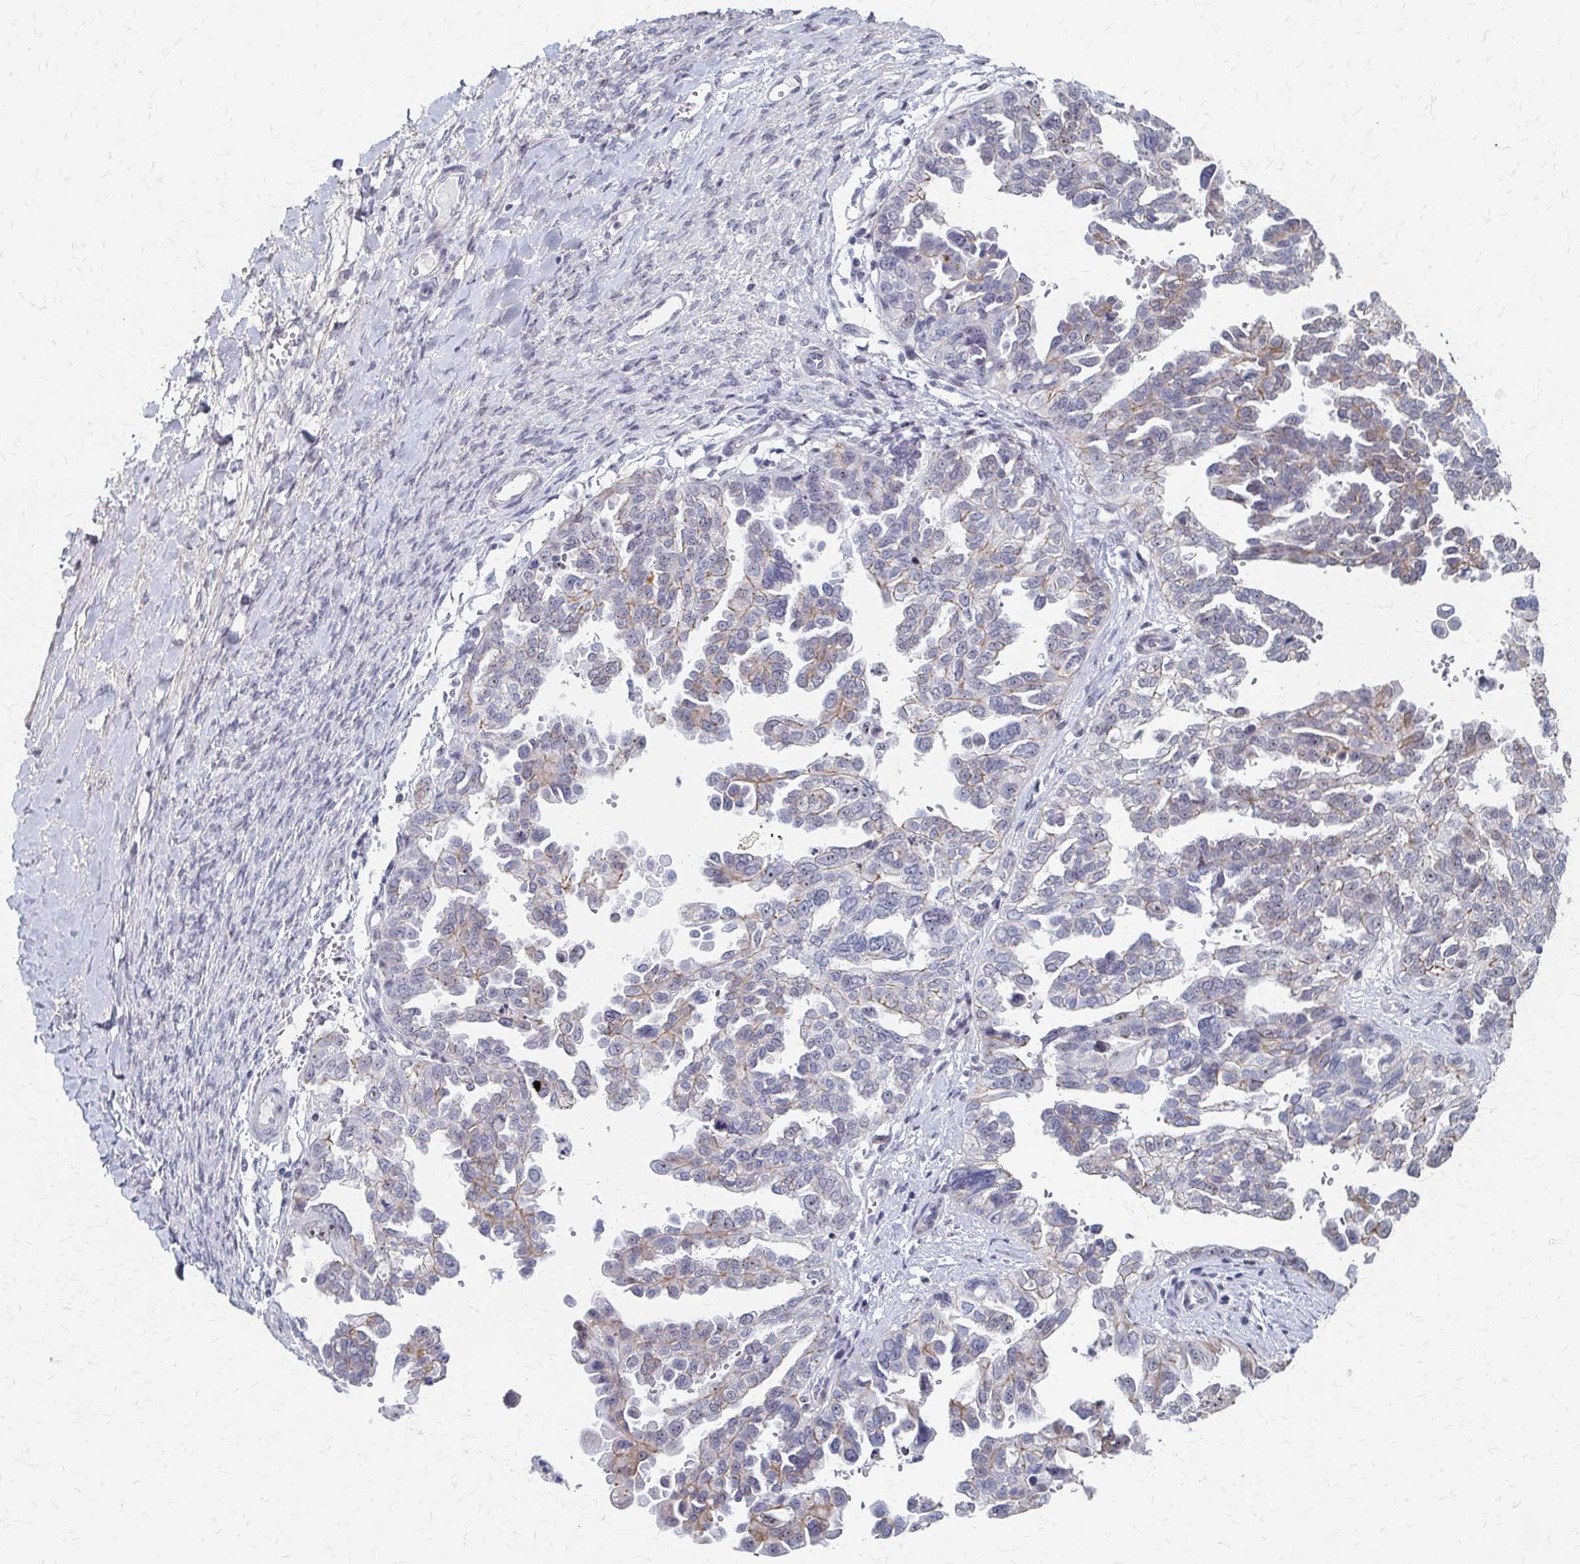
{"staining": {"intensity": "weak", "quantity": "<25%", "location": "cytoplasmic/membranous"}, "tissue": "ovarian cancer", "cell_type": "Tumor cells", "image_type": "cancer", "snomed": [{"axis": "morphology", "description": "Cystadenocarcinoma, serous, NOS"}, {"axis": "topography", "description": "Ovary"}], "caption": "This is an IHC image of ovarian cancer. There is no staining in tumor cells.", "gene": "PES1", "patient": {"sex": "female", "age": 53}}